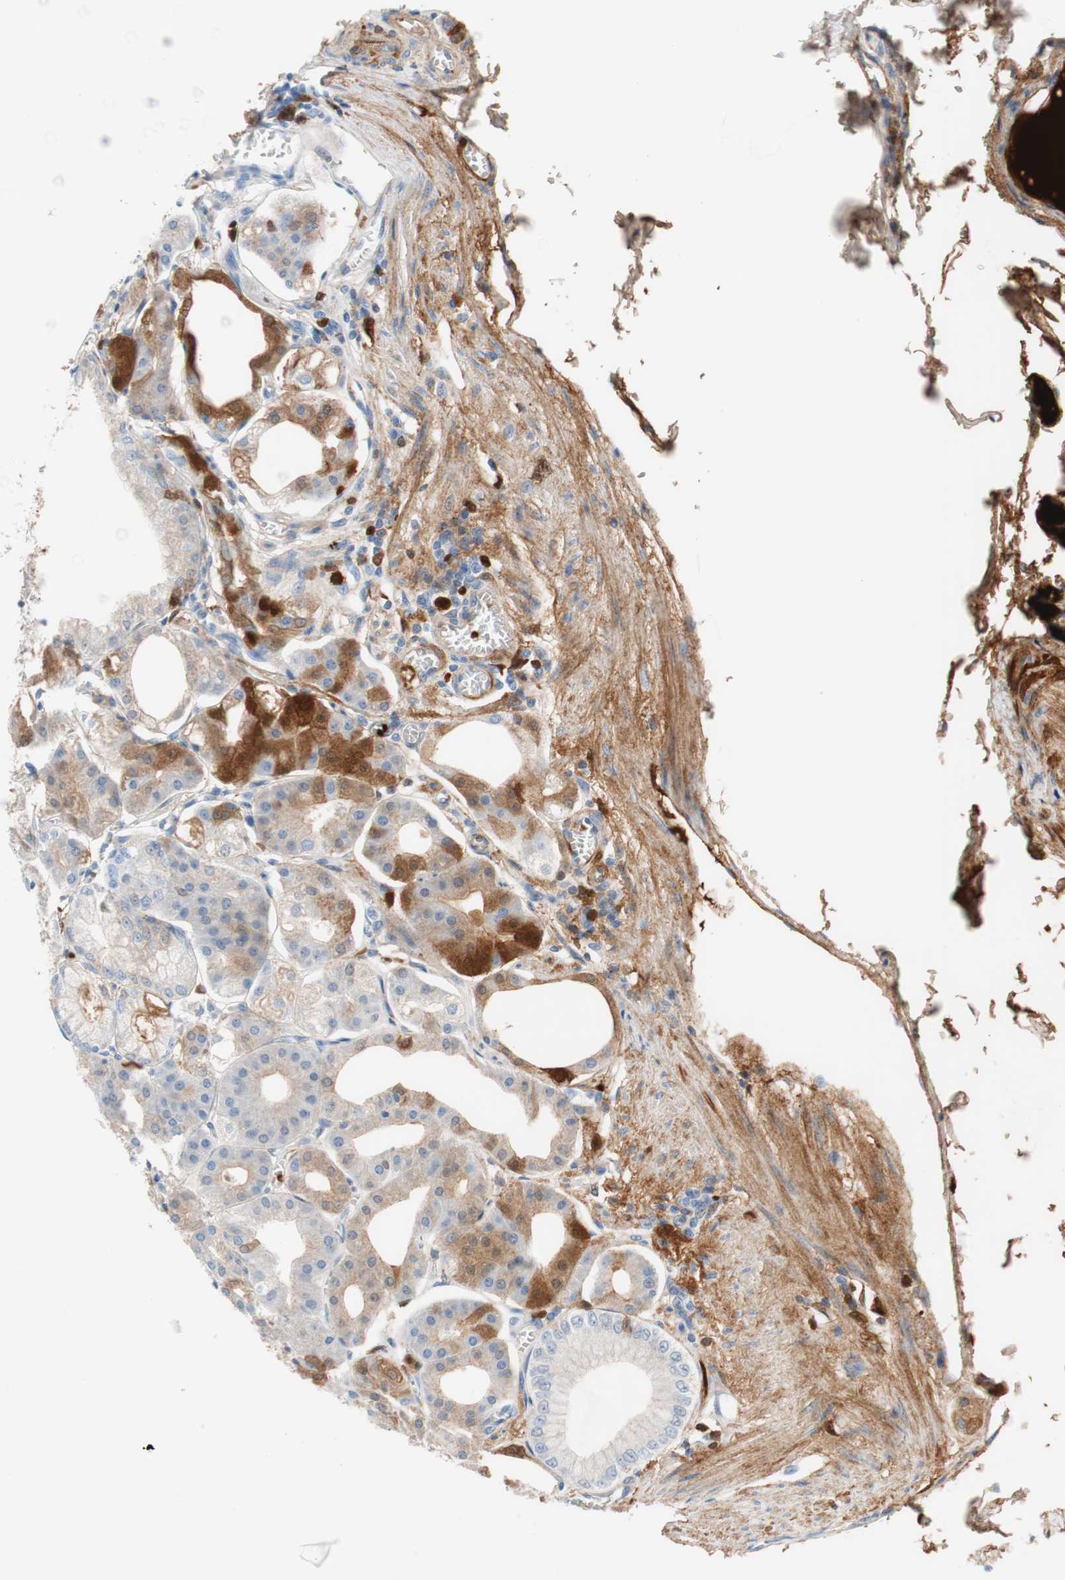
{"staining": {"intensity": "weak", "quantity": "<25%", "location": "cytoplasmic/membranous"}, "tissue": "stomach", "cell_type": "Glandular cells", "image_type": "normal", "snomed": [{"axis": "morphology", "description": "Normal tissue, NOS"}, {"axis": "topography", "description": "Stomach, lower"}], "caption": "Glandular cells are negative for brown protein staining in unremarkable stomach. The staining is performed using DAB (3,3'-diaminobenzidine) brown chromogen with nuclei counter-stained in using hematoxylin.", "gene": "RBP4", "patient": {"sex": "male", "age": 71}}